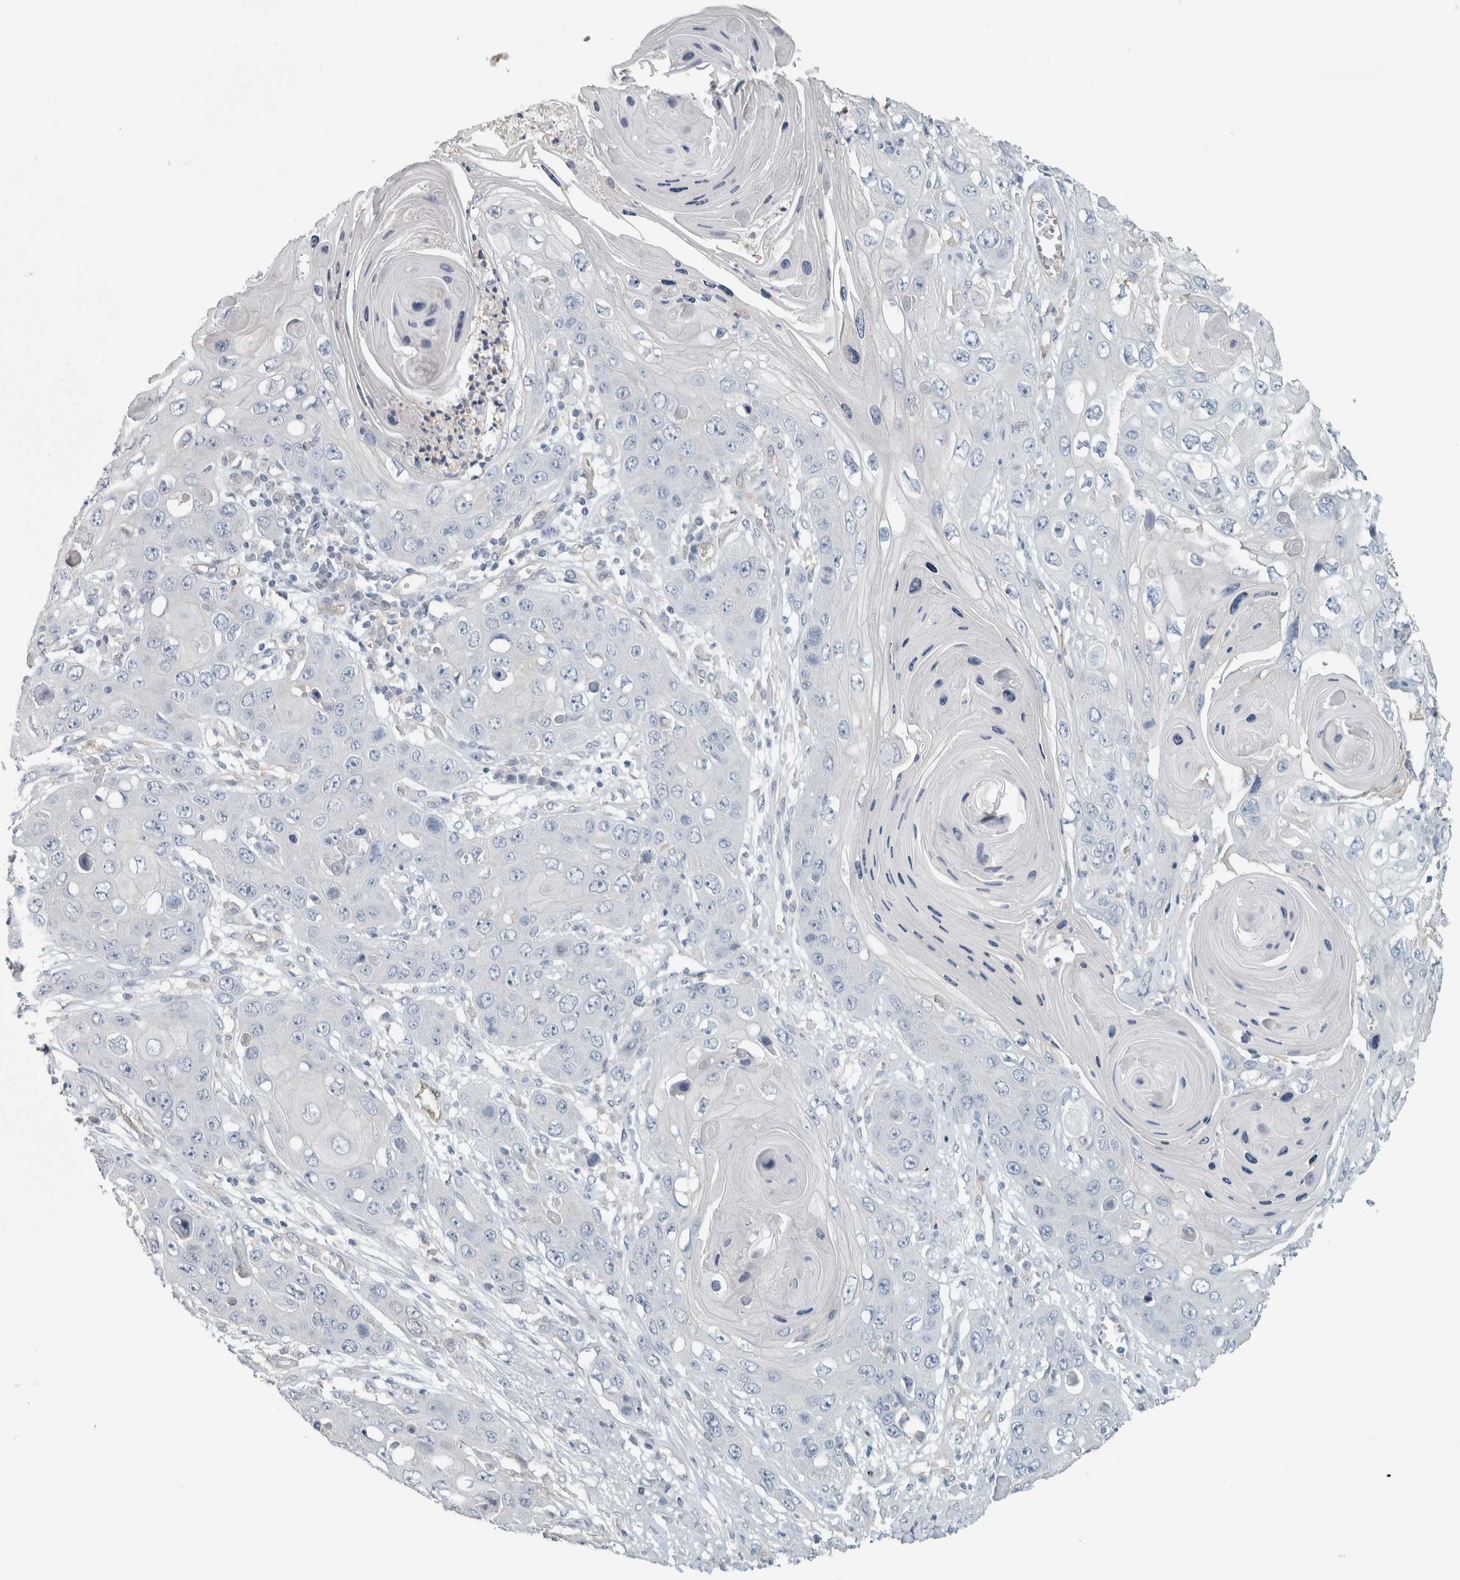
{"staining": {"intensity": "negative", "quantity": "none", "location": "none"}, "tissue": "skin cancer", "cell_type": "Tumor cells", "image_type": "cancer", "snomed": [{"axis": "morphology", "description": "Squamous cell carcinoma, NOS"}, {"axis": "topography", "description": "Skin"}], "caption": "Immunohistochemistry of skin squamous cell carcinoma shows no expression in tumor cells.", "gene": "SCIN", "patient": {"sex": "male", "age": 55}}